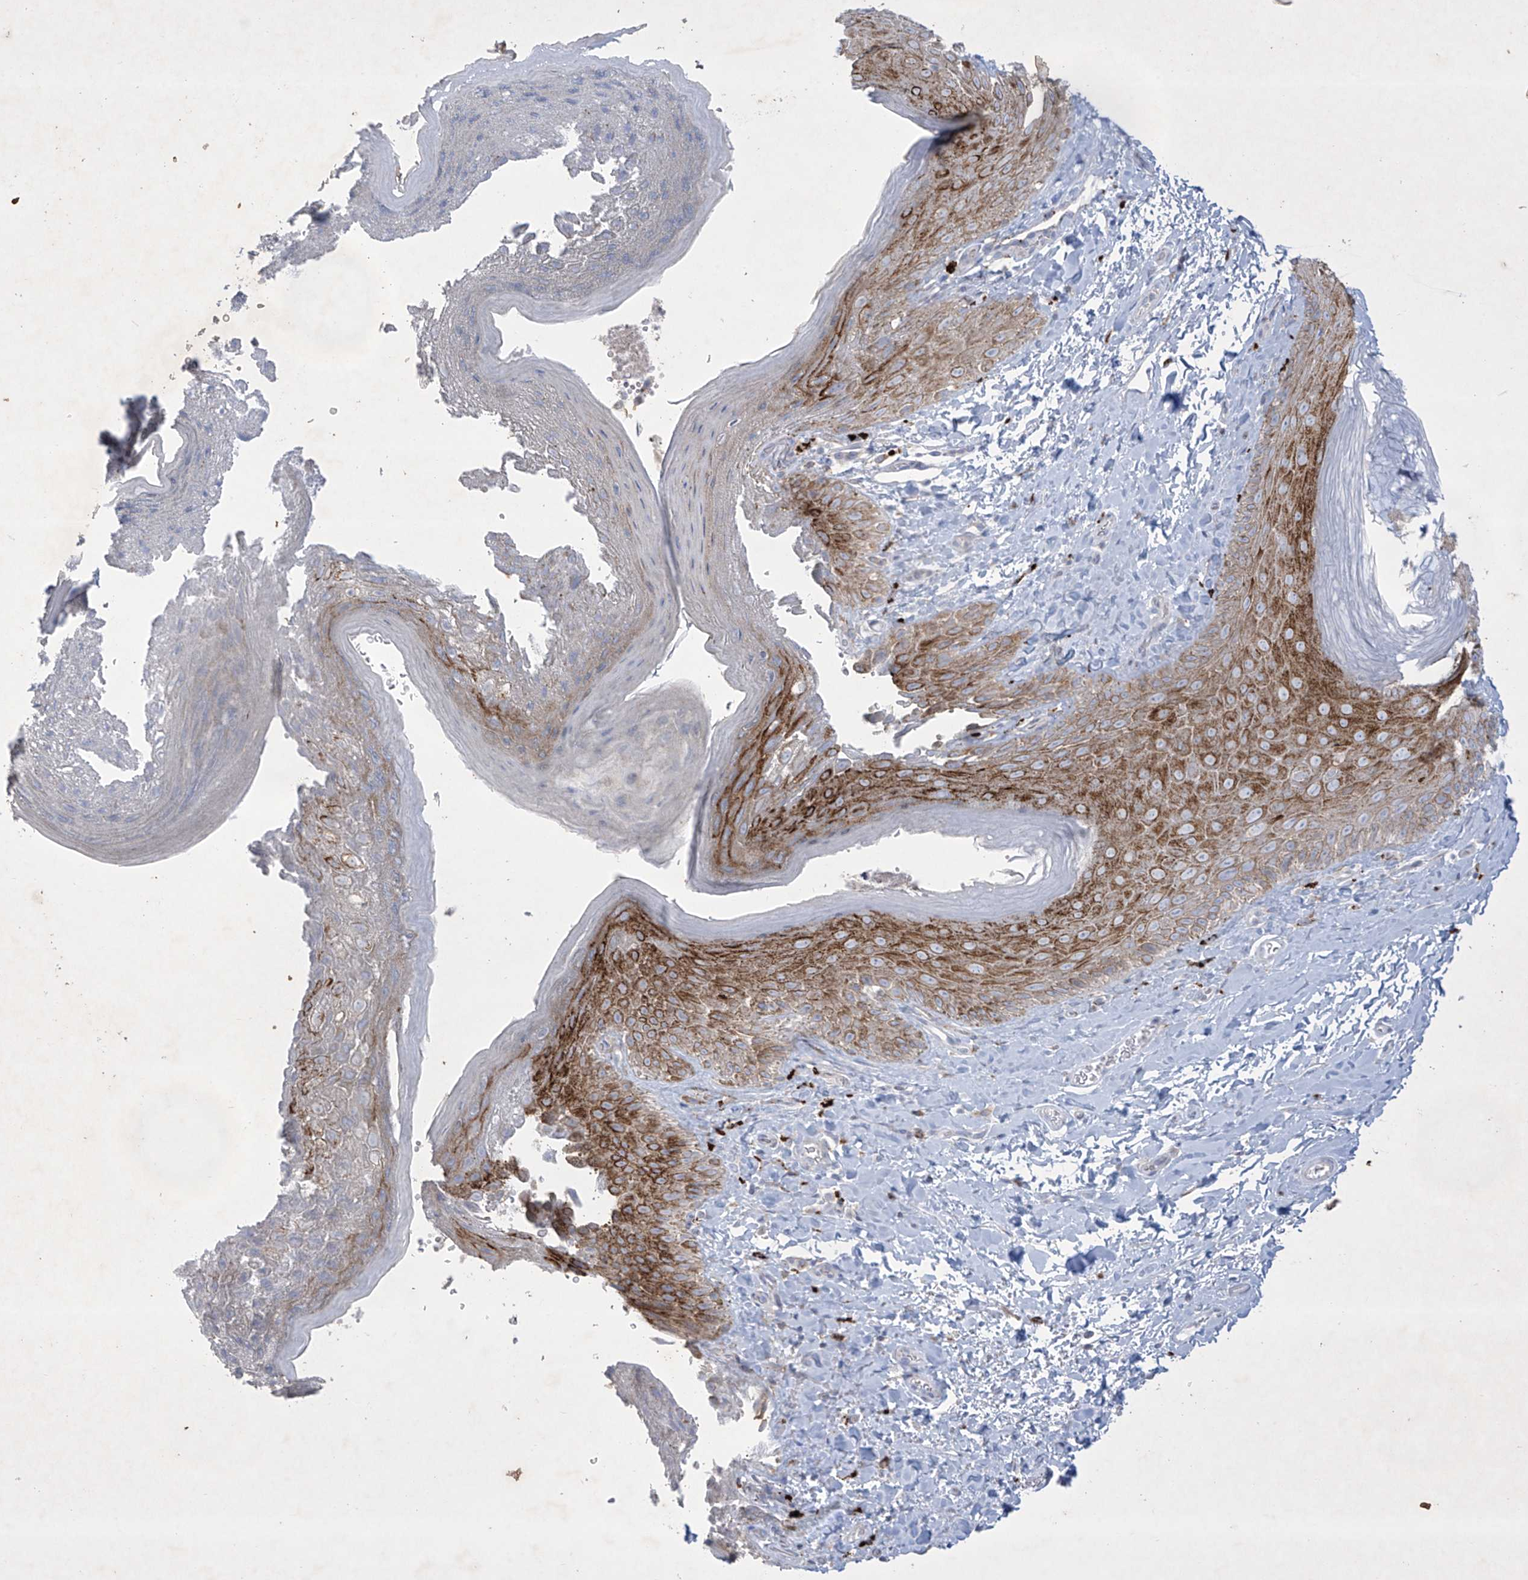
{"staining": {"intensity": "strong", "quantity": "<25%", "location": "cytoplasmic/membranous"}, "tissue": "skin", "cell_type": "Epidermal cells", "image_type": "normal", "snomed": [{"axis": "morphology", "description": "Normal tissue, NOS"}, {"axis": "topography", "description": "Anal"}], "caption": "Brown immunohistochemical staining in benign skin demonstrates strong cytoplasmic/membranous staining in about <25% of epidermal cells.", "gene": "GPR137C", "patient": {"sex": "male", "age": 44}}